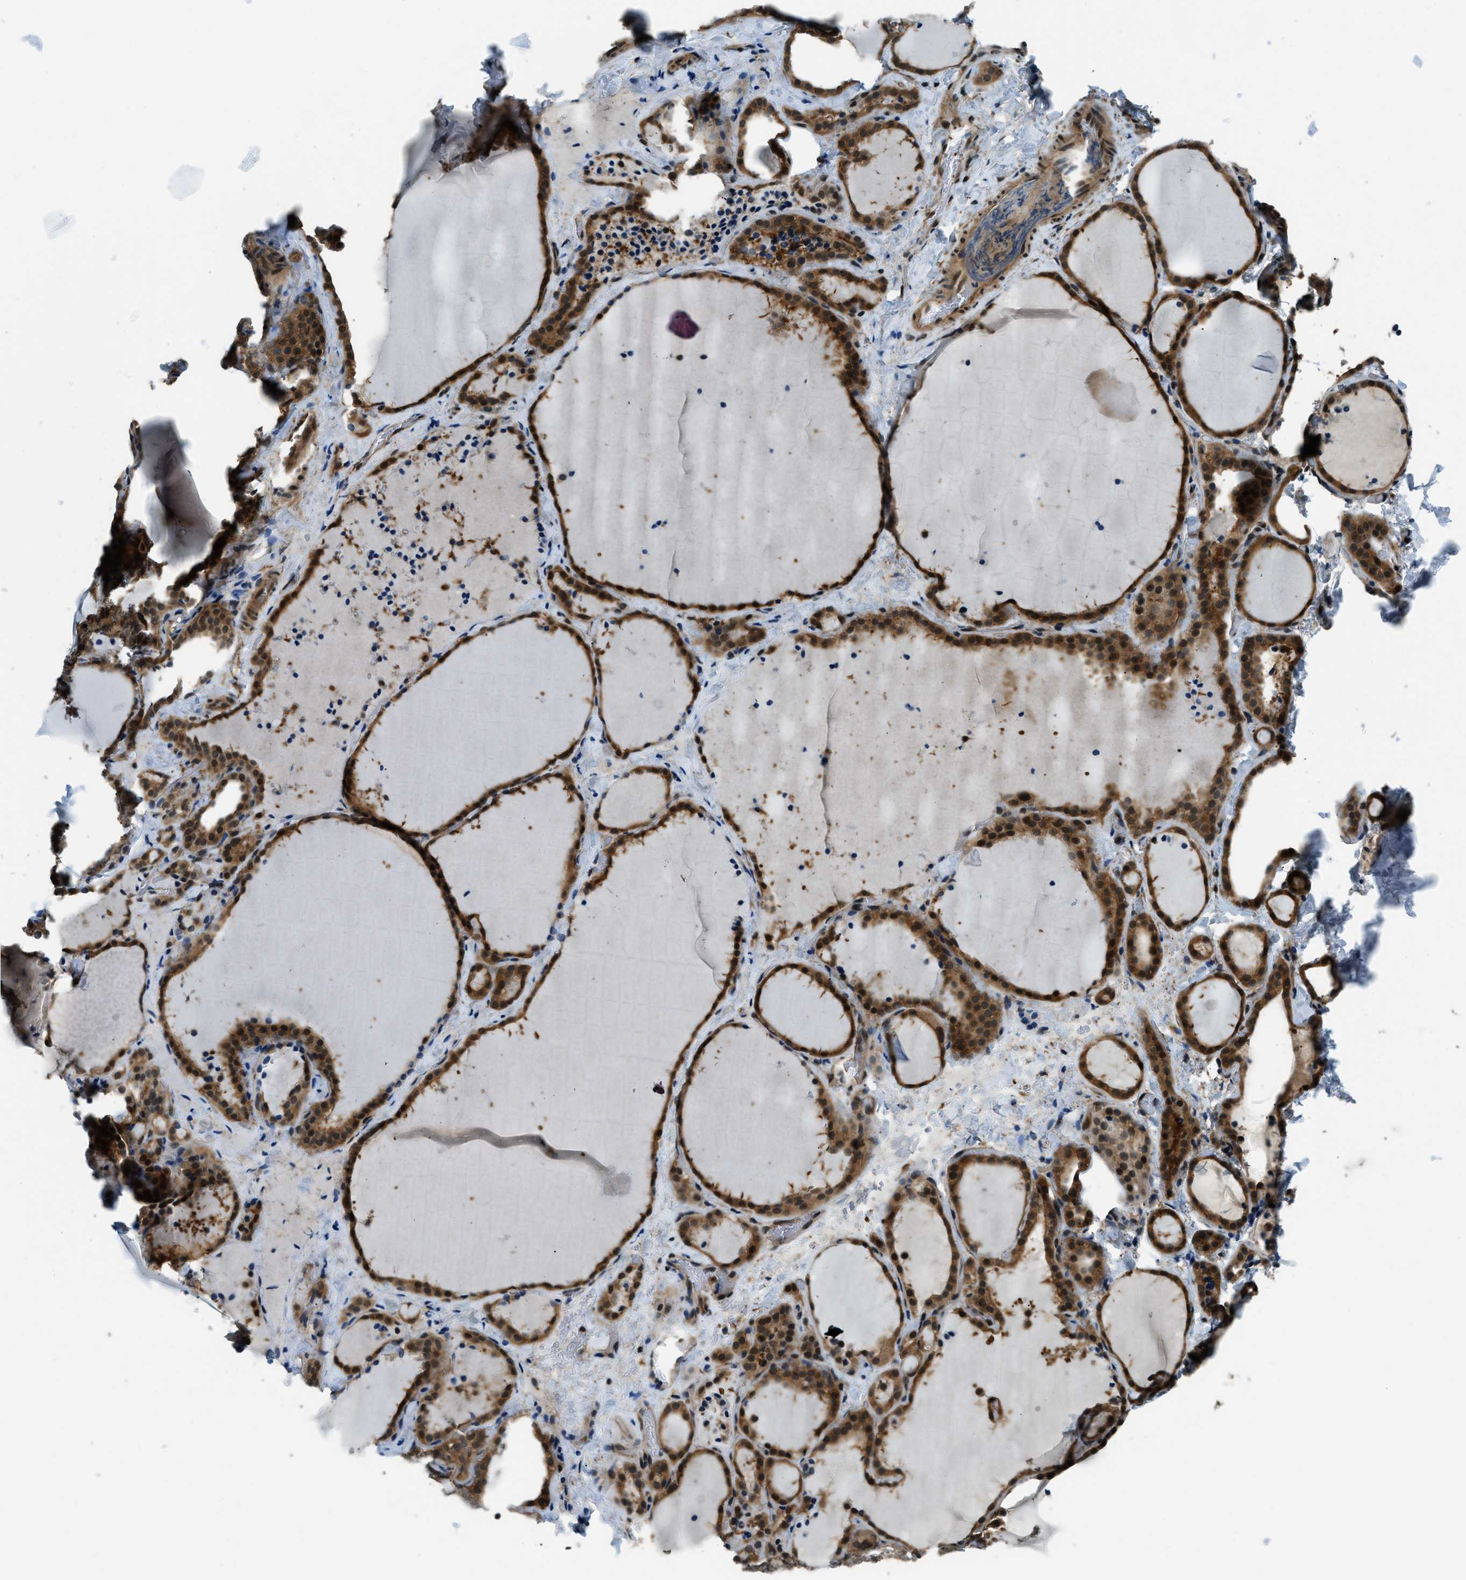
{"staining": {"intensity": "strong", "quantity": ">75%", "location": "cytoplasmic/membranous,nuclear"}, "tissue": "thyroid gland", "cell_type": "Glandular cells", "image_type": "normal", "snomed": [{"axis": "morphology", "description": "Normal tissue, NOS"}, {"axis": "topography", "description": "Thyroid gland"}], "caption": "A histopathology image of human thyroid gland stained for a protein demonstrates strong cytoplasmic/membranous,nuclear brown staining in glandular cells.", "gene": "NUDCD3", "patient": {"sex": "female", "age": 22}}